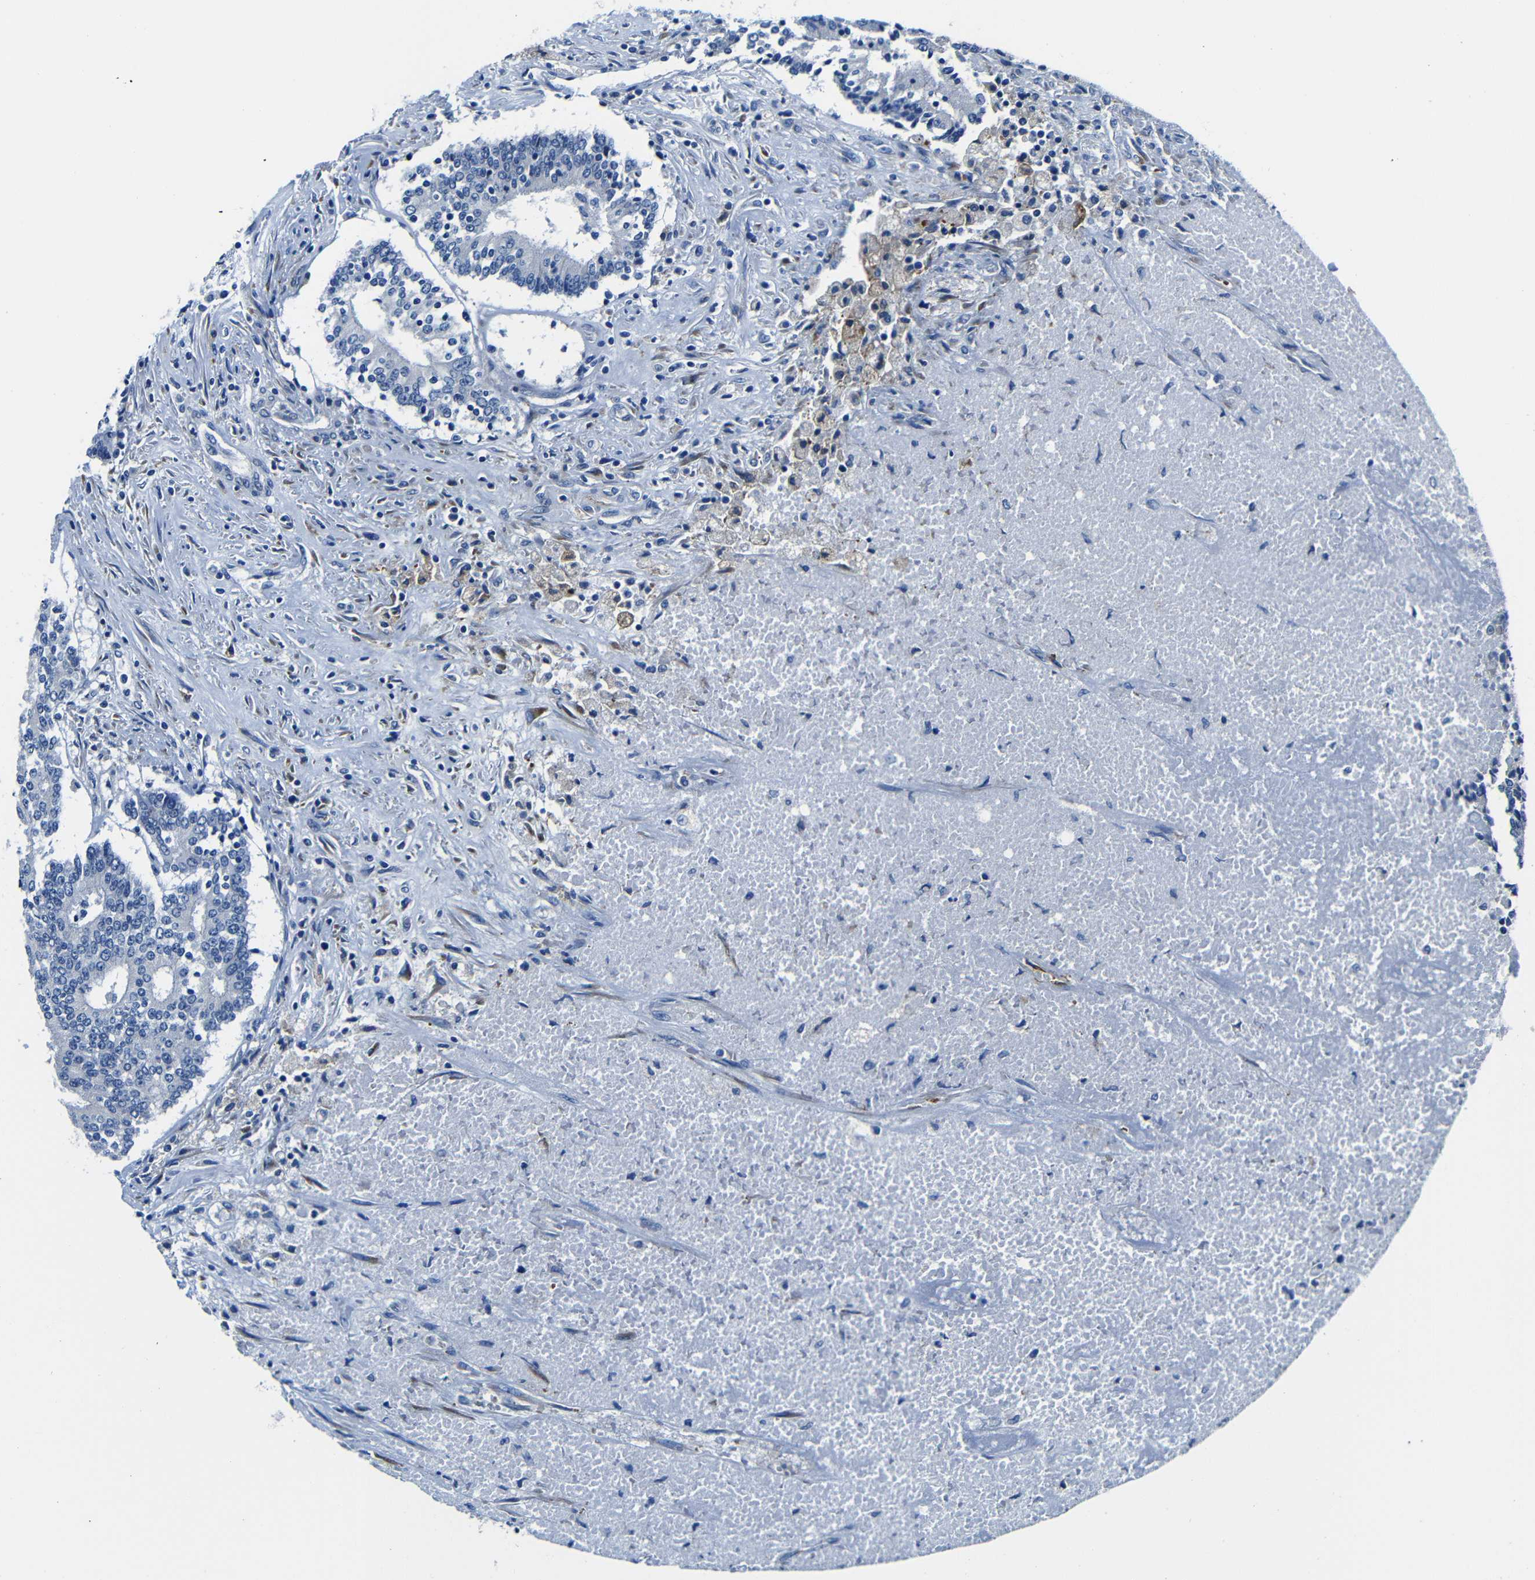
{"staining": {"intensity": "negative", "quantity": "none", "location": "none"}, "tissue": "prostate cancer", "cell_type": "Tumor cells", "image_type": "cancer", "snomed": [{"axis": "morphology", "description": "Normal tissue, NOS"}, {"axis": "morphology", "description": "Adenocarcinoma, High grade"}, {"axis": "topography", "description": "Prostate"}, {"axis": "topography", "description": "Seminal veicle"}], "caption": "High power microscopy micrograph of an immunohistochemistry image of prostate adenocarcinoma (high-grade), revealing no significant positivity in tumor cells.", "gene": "TNFAIP1", "patient": {"sex": "male", "age": 55}}